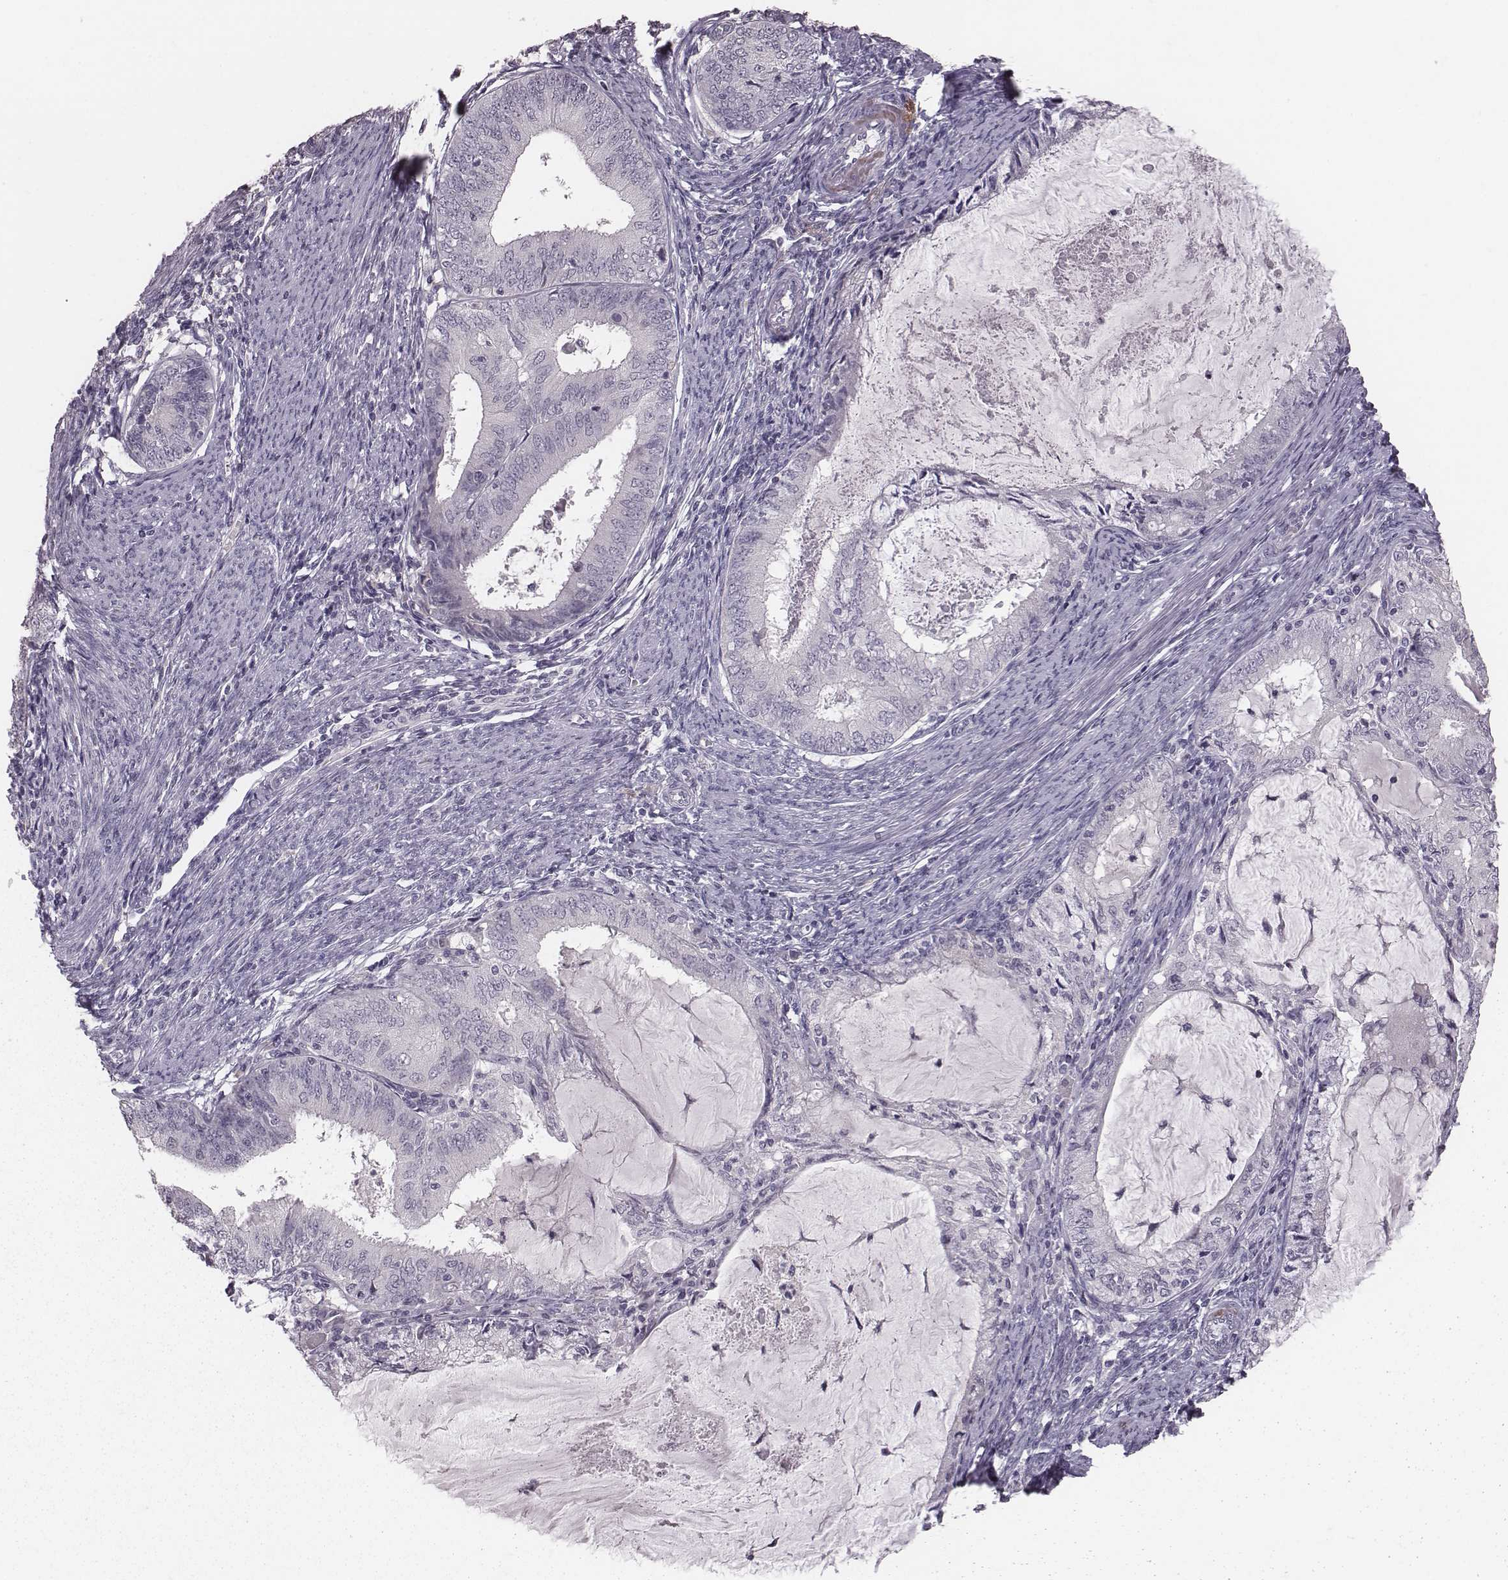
{"staining": {"intensity": "negative", "quantity": "none", "location": "none"}, "tissue": "endometrial cancer", "cell_type": "Tumor cells", "image_type": "cancer", "snomed": [{"axis": "morphology", "description": "Adenocarcinoma, NOS"}, {"axis": "topography", "description": "Endometrium"}], "caption": "Tumor cells show no significant expression in endometrial cancer.", "gene": "CFTR", "patient": {"sex": "female", "age": 57}}